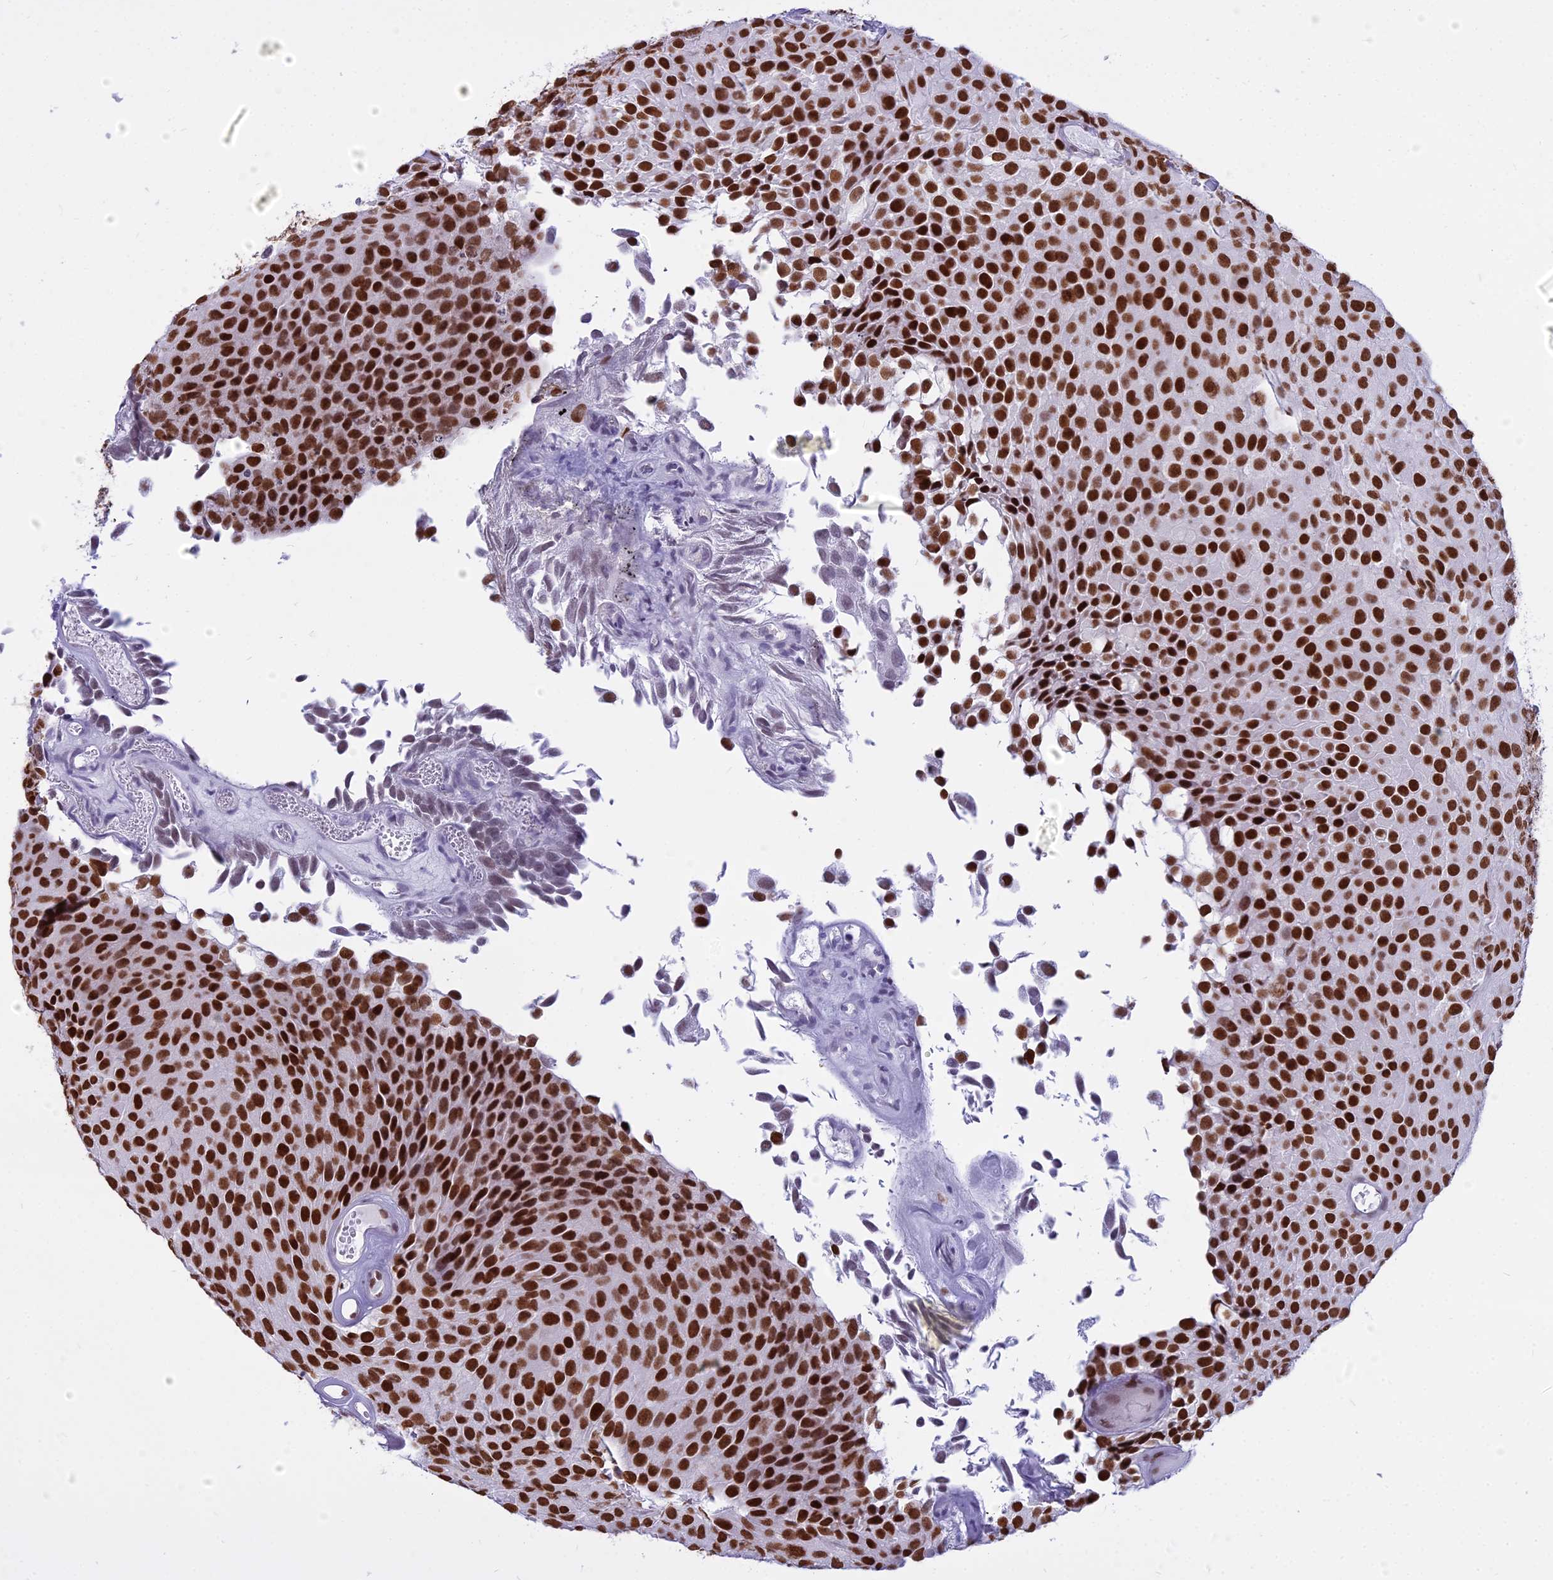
{"staining": {"intensity": "strong", "quantity": ">75%", "location": "nuclear"}, "tissue": "urothelial cancer", "cell_type": "Tumor cells", "image_type": "cancer", "snomed": [{"axis": "morphology", "description": "Urothelial carcinoma, Low grade"}, {"axis": "topography", "description": "Urinary bladder"}], "caption": "Immunohistochemistry (IHC) photomicrograph of human urothelial cancer stained for a protein (brown), which exhibits high levels of strong nuclear expression in approximately >75% of tumor cells.", "gene": "PARP1", "patient": {"sex": "male", "age": 89}}